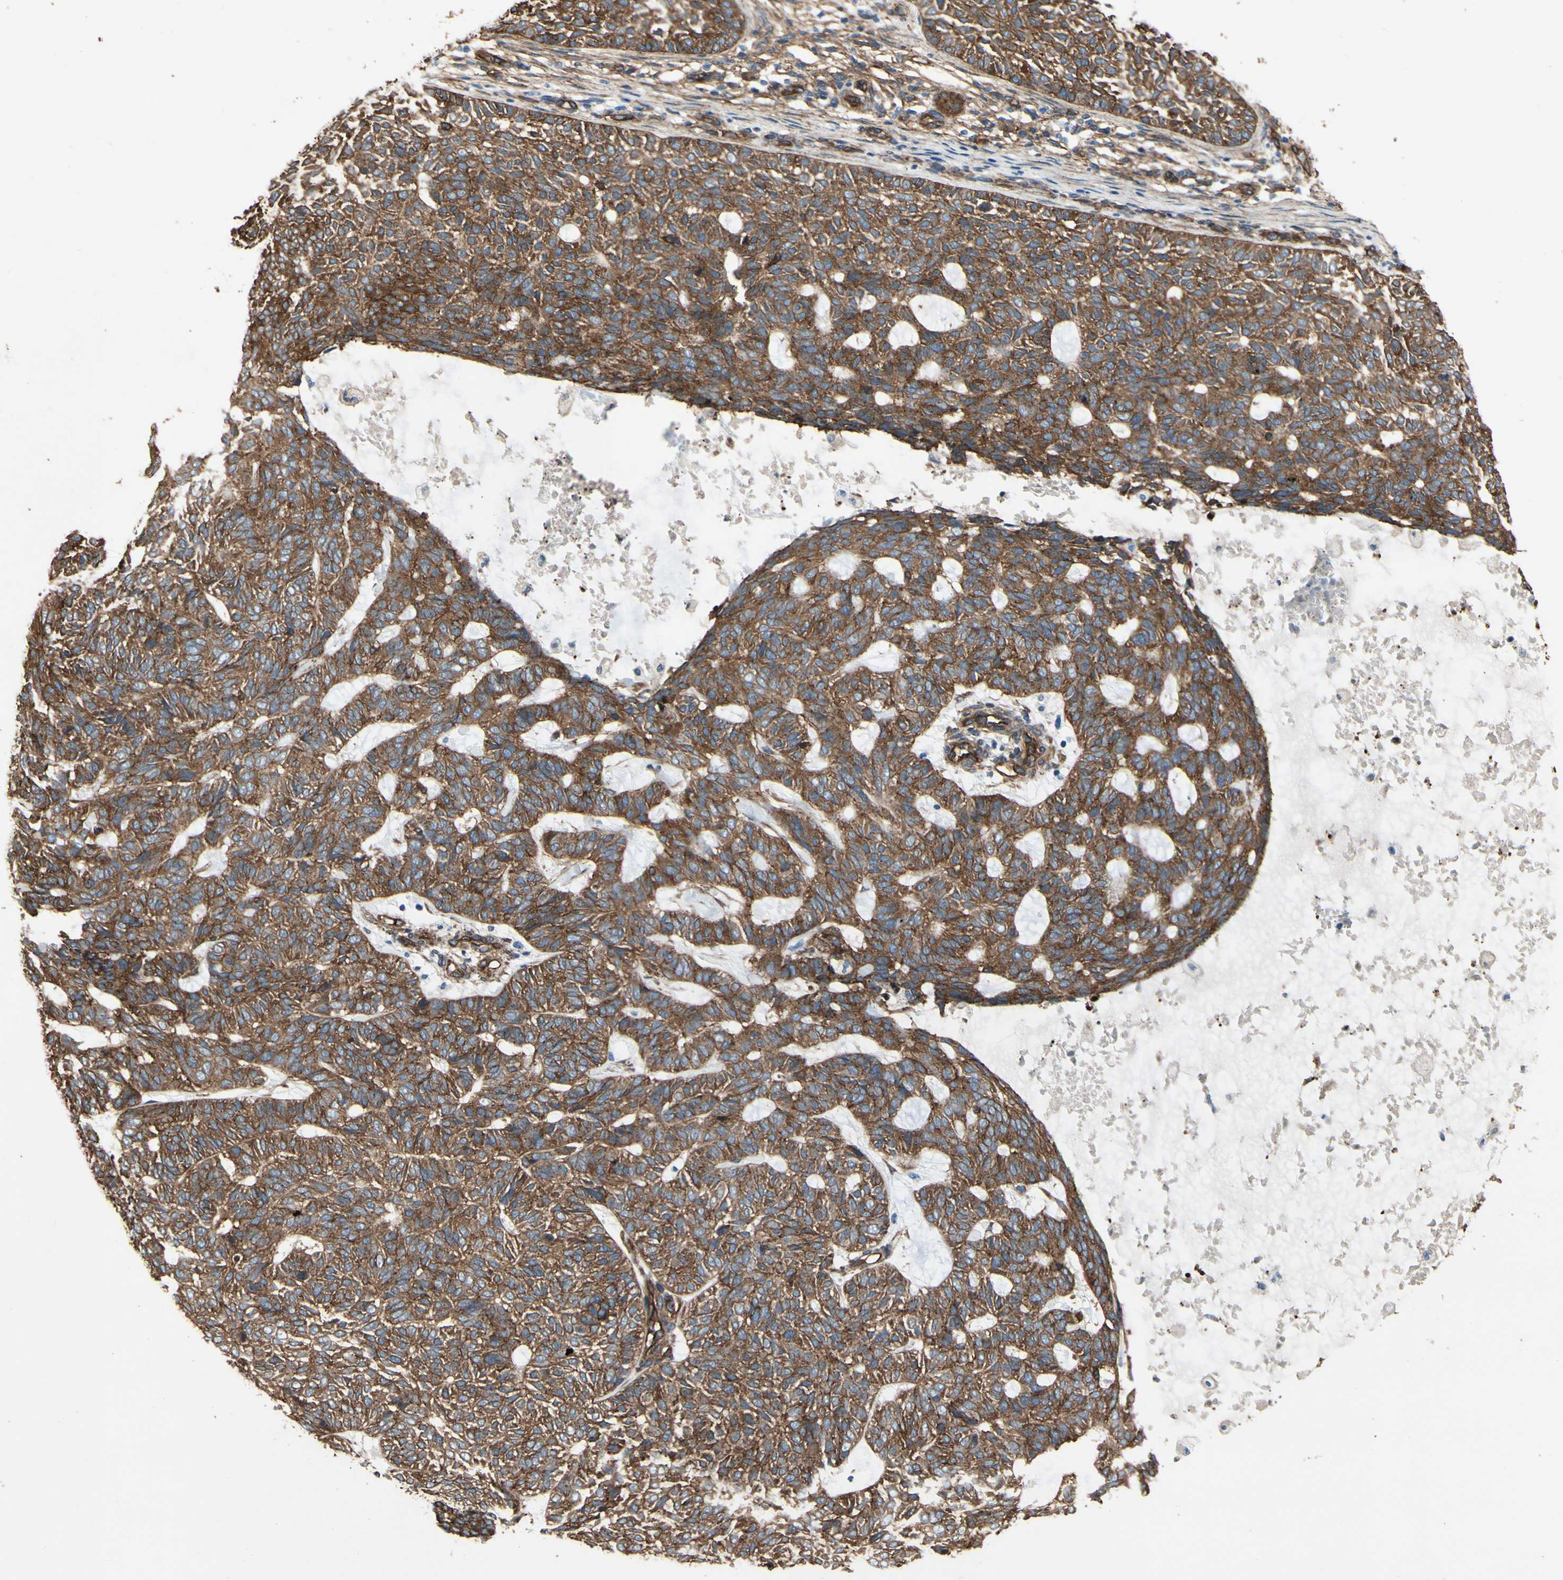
{"staining": {"intensity": "moderate", "quantity": ">75%", "location": "cytoplasmic/membranous"}, "tissue": "skin cancer", "cell_type": "Tumor cells", "image_type": "cancer", "snomed": [{"axis": "morphology", "description": "Basal cell carcinoma"}, {"axis": "topography", "description": "Skin"}], "caption": "Skin cancer (basal cell carcinoma) stained with a brown dye displays moderate cytoplasmic/membranous positive expression in approximately >75% of tumor cells.", "gene": "CTTNBP2", "patient": {"sex": "male", "age": 87}}